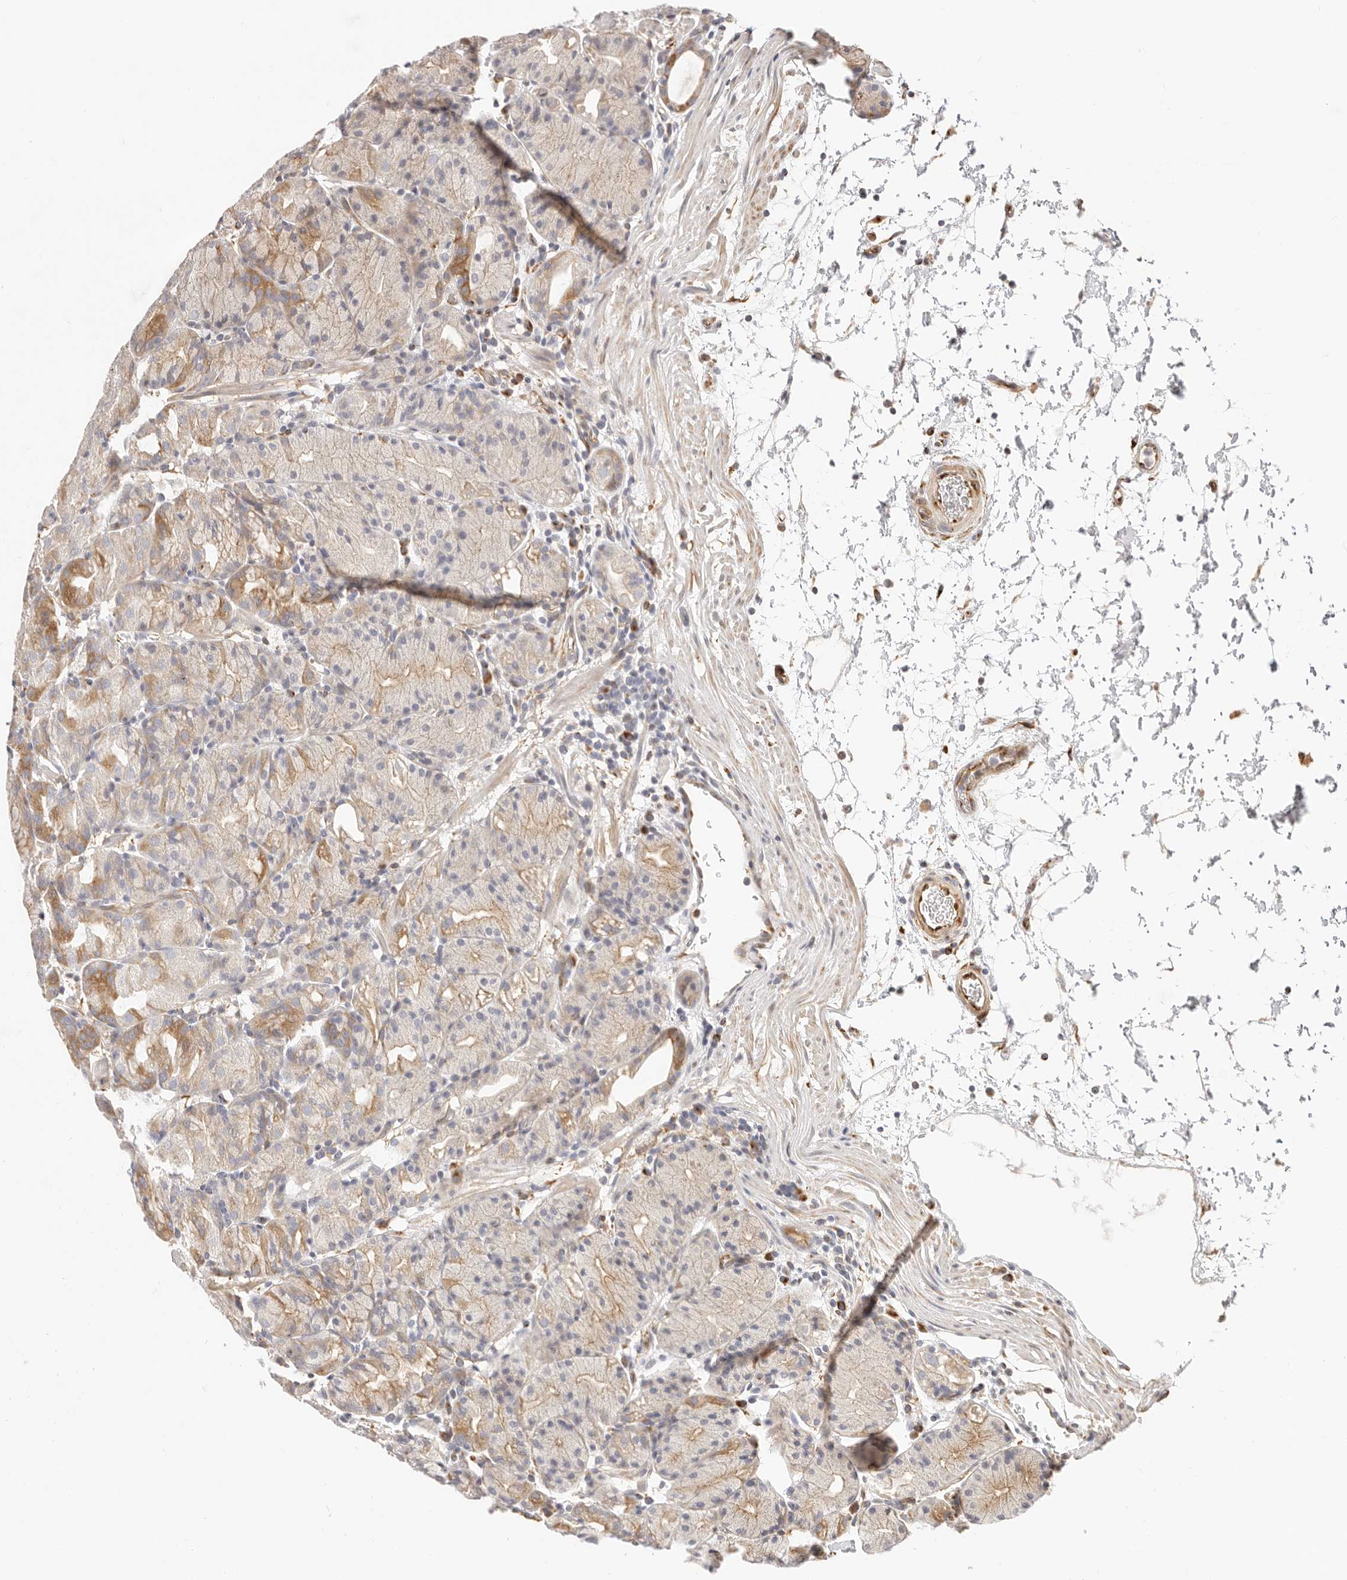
{"staining": {"intensity": "moderate", "quantity": "25%-75%", "location": "cytoplasmic/membranous"}, "tissue": "stomach", "cell_type": "Glandular cells", "image_type": "normal", "snomed": [{"axis": "morphology", "description": "Normal tissue, NOS"}, {"axis": "topography", "description": "Stomach, upper"}], "caption": "Glandular cells demonstrate medium levels of moderate cytoplasmic/membranous staining in about 25%-75% of cells in benign human stomach.", "gene": "DTNBP1", "patient": {"sex": "male", "age": 48}}